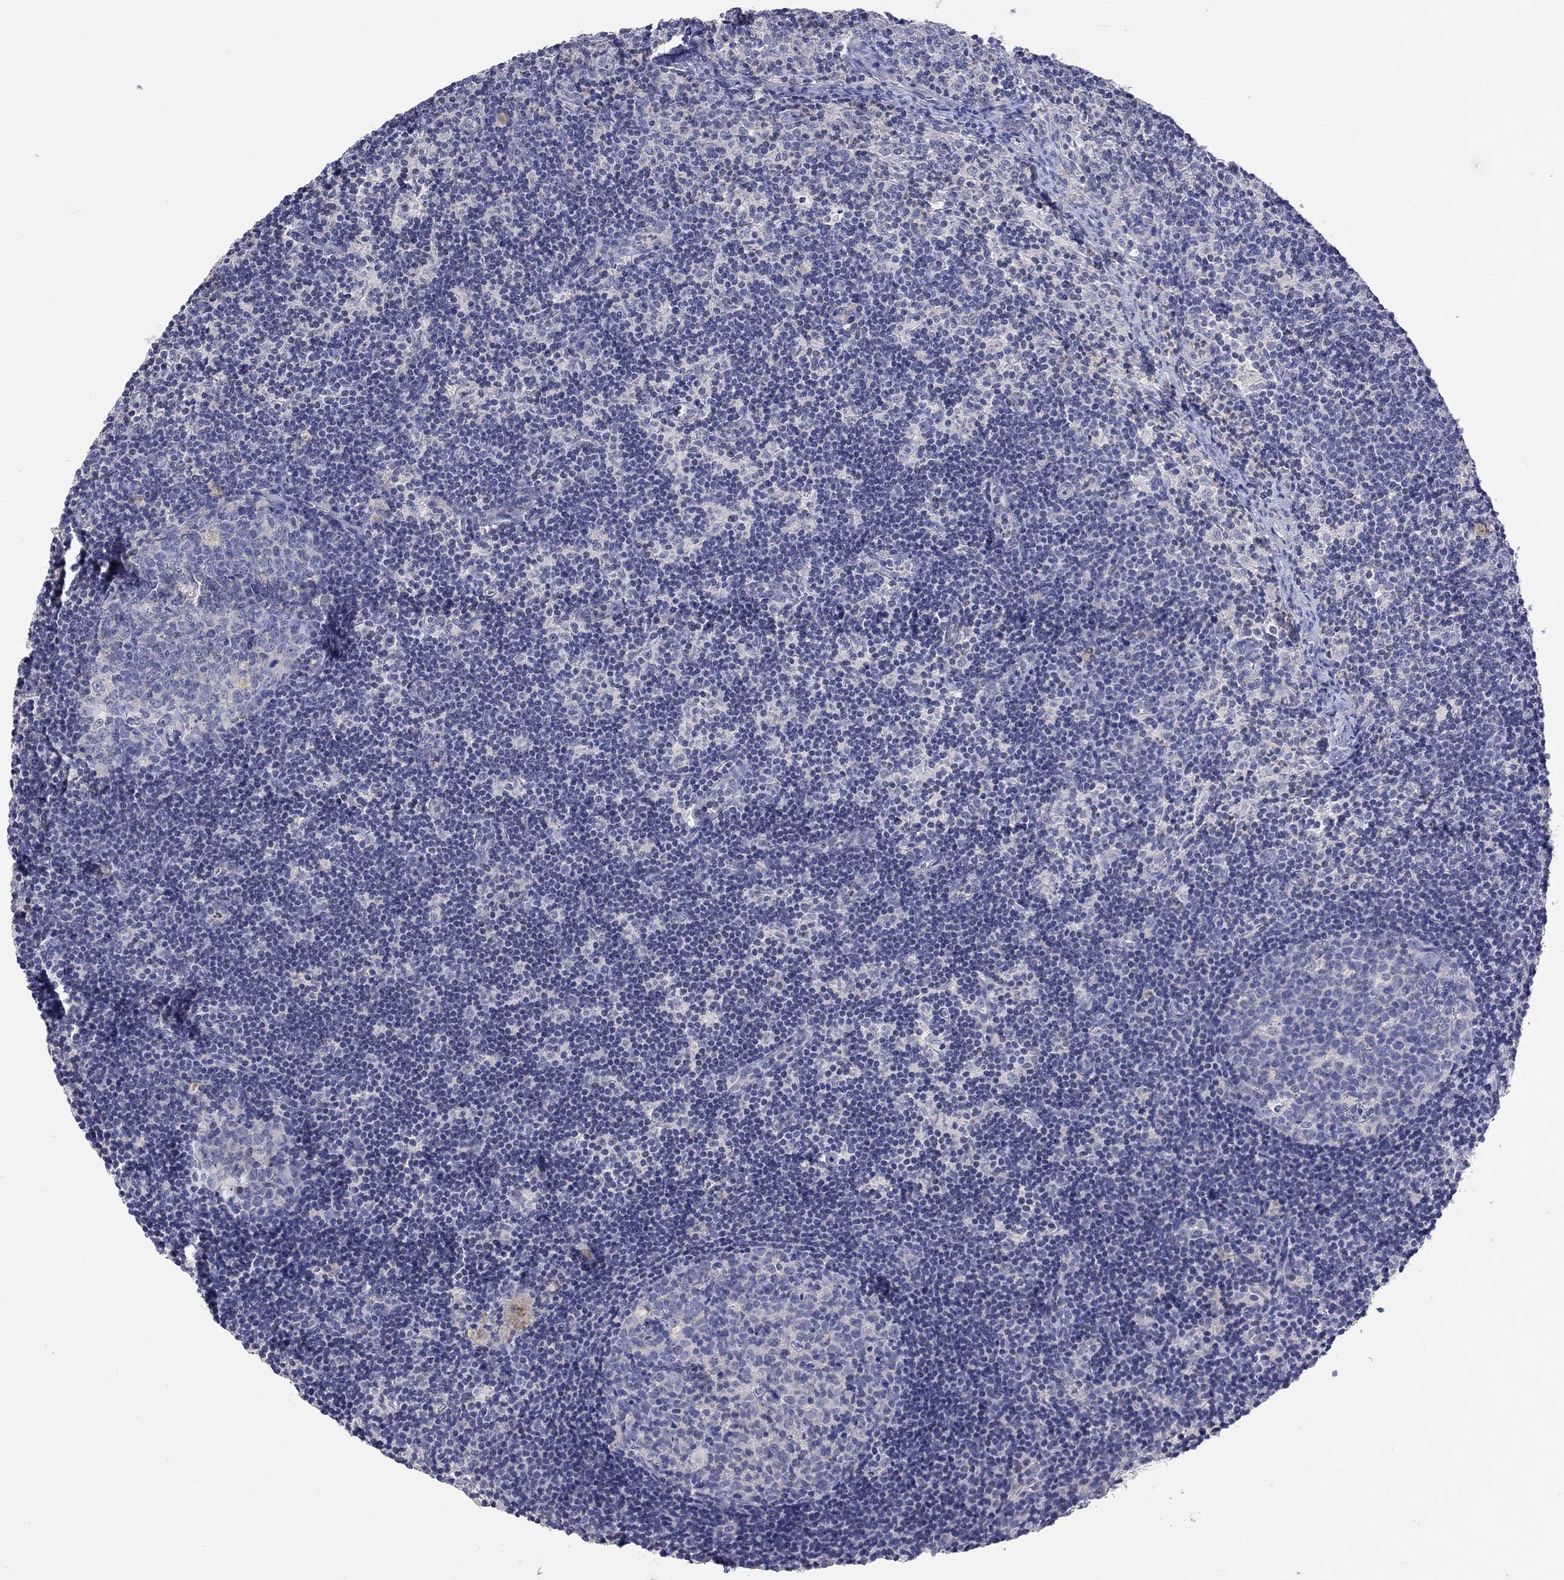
{"staining": {"intensity": "negative", "quantity": "none", "location": "none"}, "tissue": "lymph node", "cell_type": "Germinal center cells", "image_type": "normal", "snomed": [{"axis": "morphology", "description": "Normal tissue, NOS"}, {"axis": "topography", "description": "Lymph node"}], "caption": "IHC photomicrograph of unremarkable lymph node: lymph node stained with DAB (3,3'-diaminobenzidine) demonstrates no significant protein staining in germinal center cells.", "gene": "LRFN4", "patient": {"sex": "female", "age": 34}}